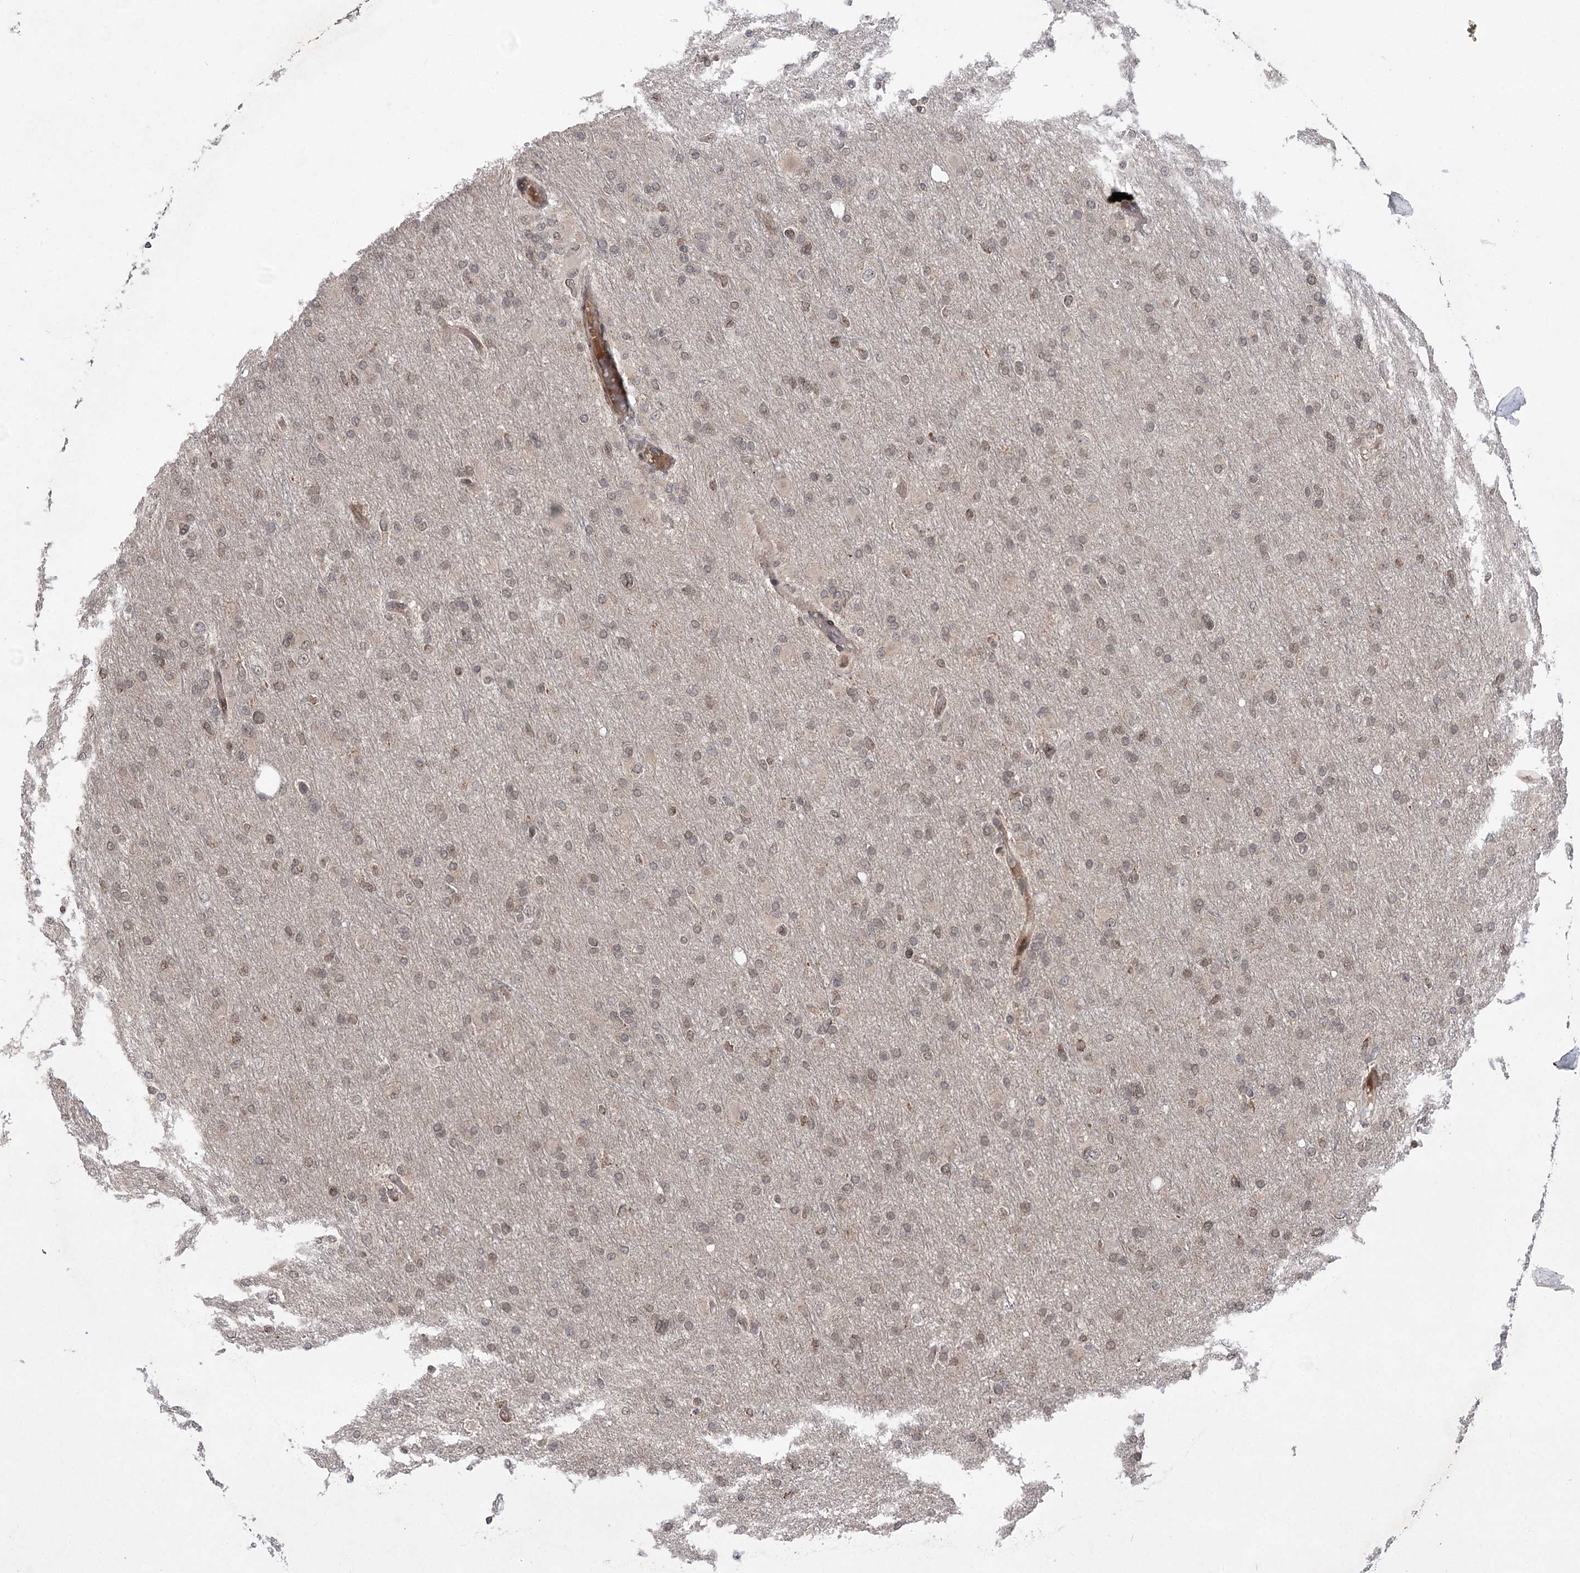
{"staining": {"intensity": "weak", "quantity": ">75%", "location": "nuclear"}, "tissue": "glioma", "cell_type": "Tumor cells", "image_type": "cancer", "snomed": [{"axis": "morphology", "description": "Glioma, malignant, High grade"}, {"axis": "topography", "description": "Cerebral cortex"}], "caption": "Immunohistochemistry staining of glioma, which exhibits low levels of weak nuclear staining in approximately >75% of tumor cells indicating weak nuclear protein staining. The staining was performed using DAB (3,3'-diaminobenzidine) (brown) for protein detection and nuclei were counterstained in hematoxylin (blue).", "gene": "TENM2", "patient": {"sex": "female", "age": 36}}